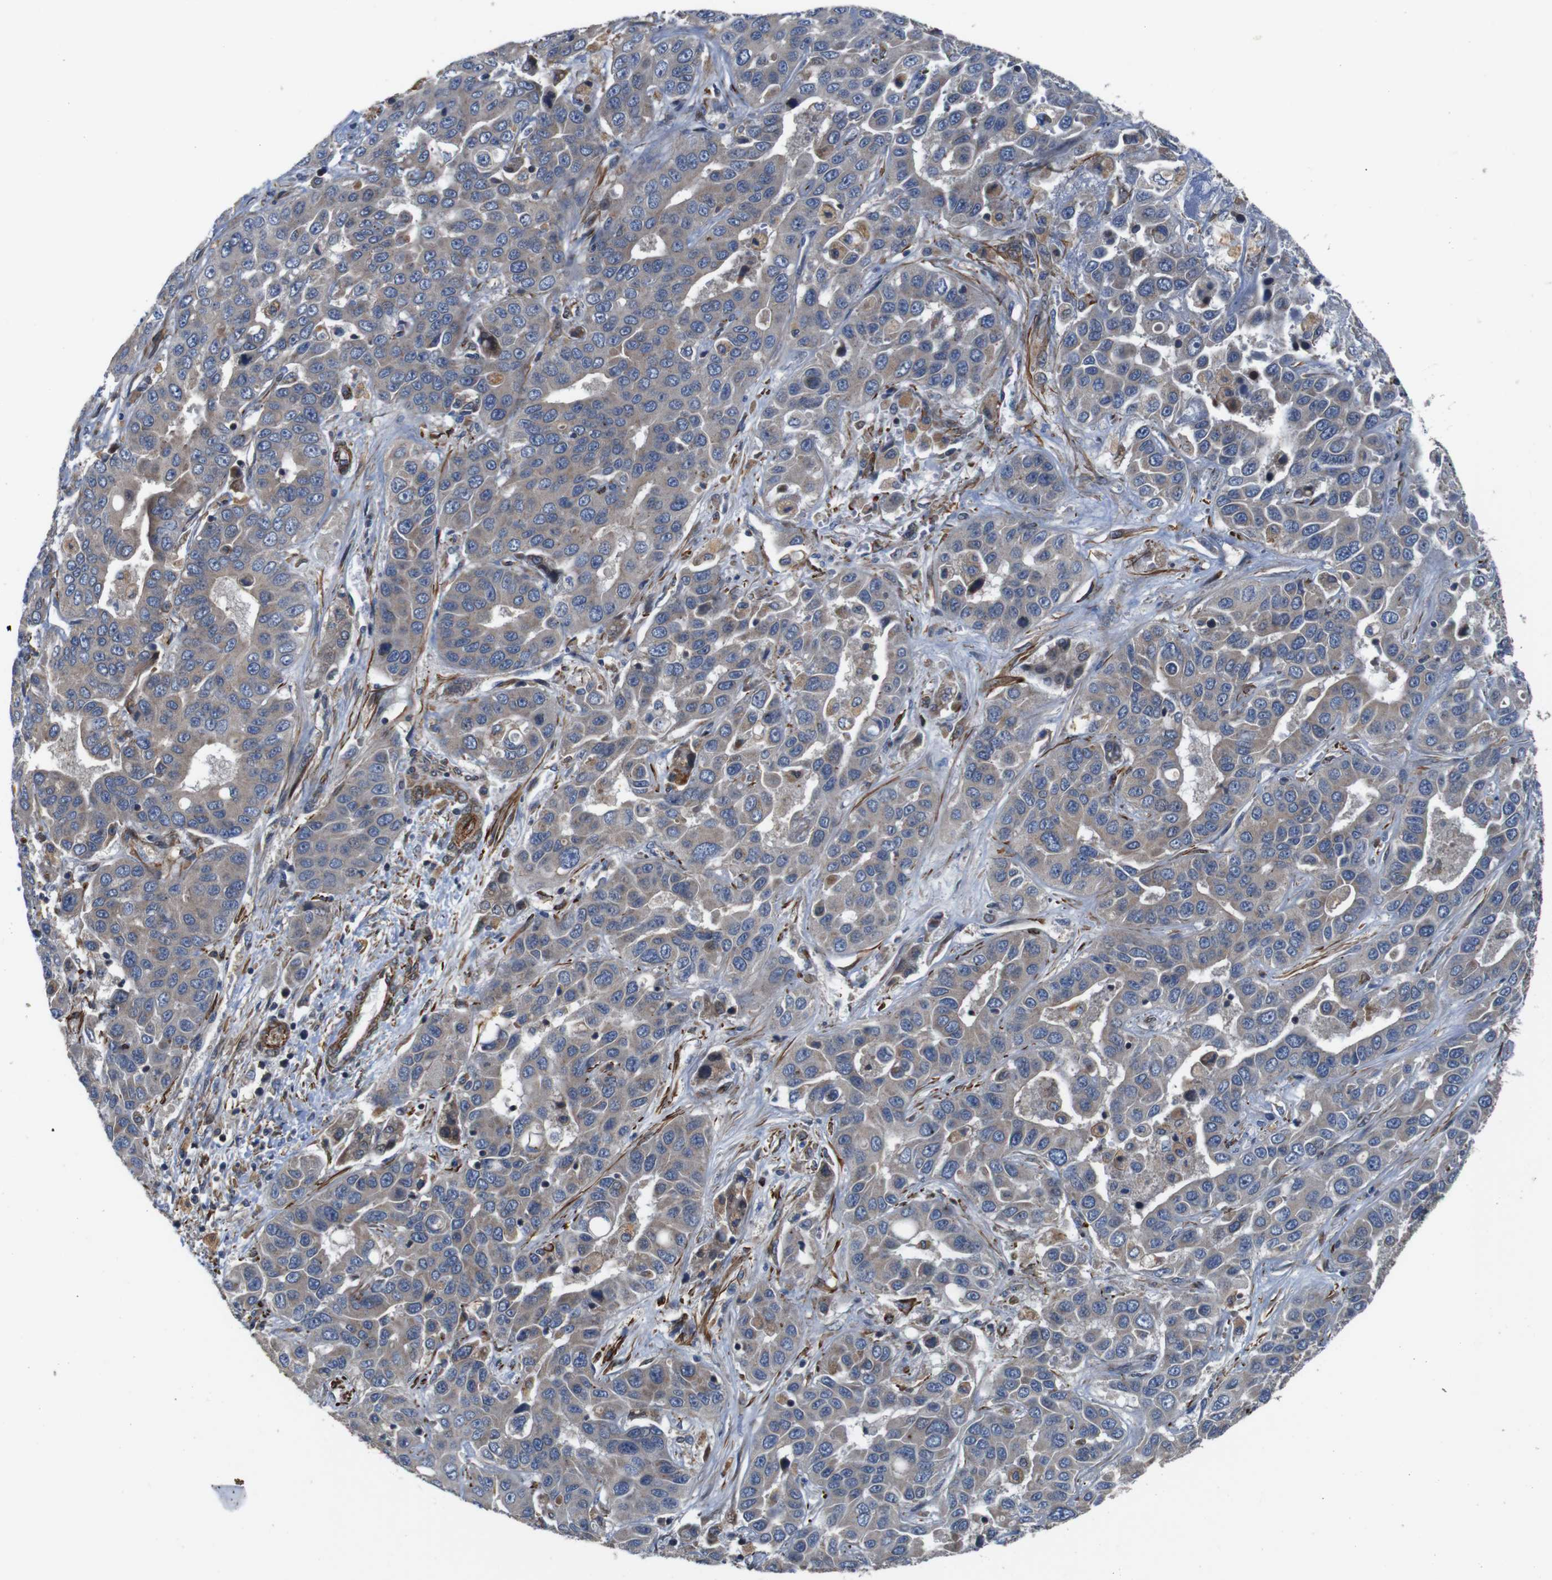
{"staining": {"intensity": "weak", "quantity": ">75%", "location": "cytoplasmic/membranous"}, "tissue": "liver cancer", "cell_type": "Tumor cells", "image_type": "cancer", "snomed": [{"axis": "morphology", "description": "Cholangiocarcinoma"}, {"axis": "topography", "description": "Liver"}], "caption": "Liver cholangiocarcinoma stained with IHC displays weak cytoplasmic/membranous expression in approximately >75% of tumor cells. The protein of interest is shown in brown color, while the nuclei are stained blue.", "gene": "GGT7", "patient": {"sex": "female", "age": 52}}